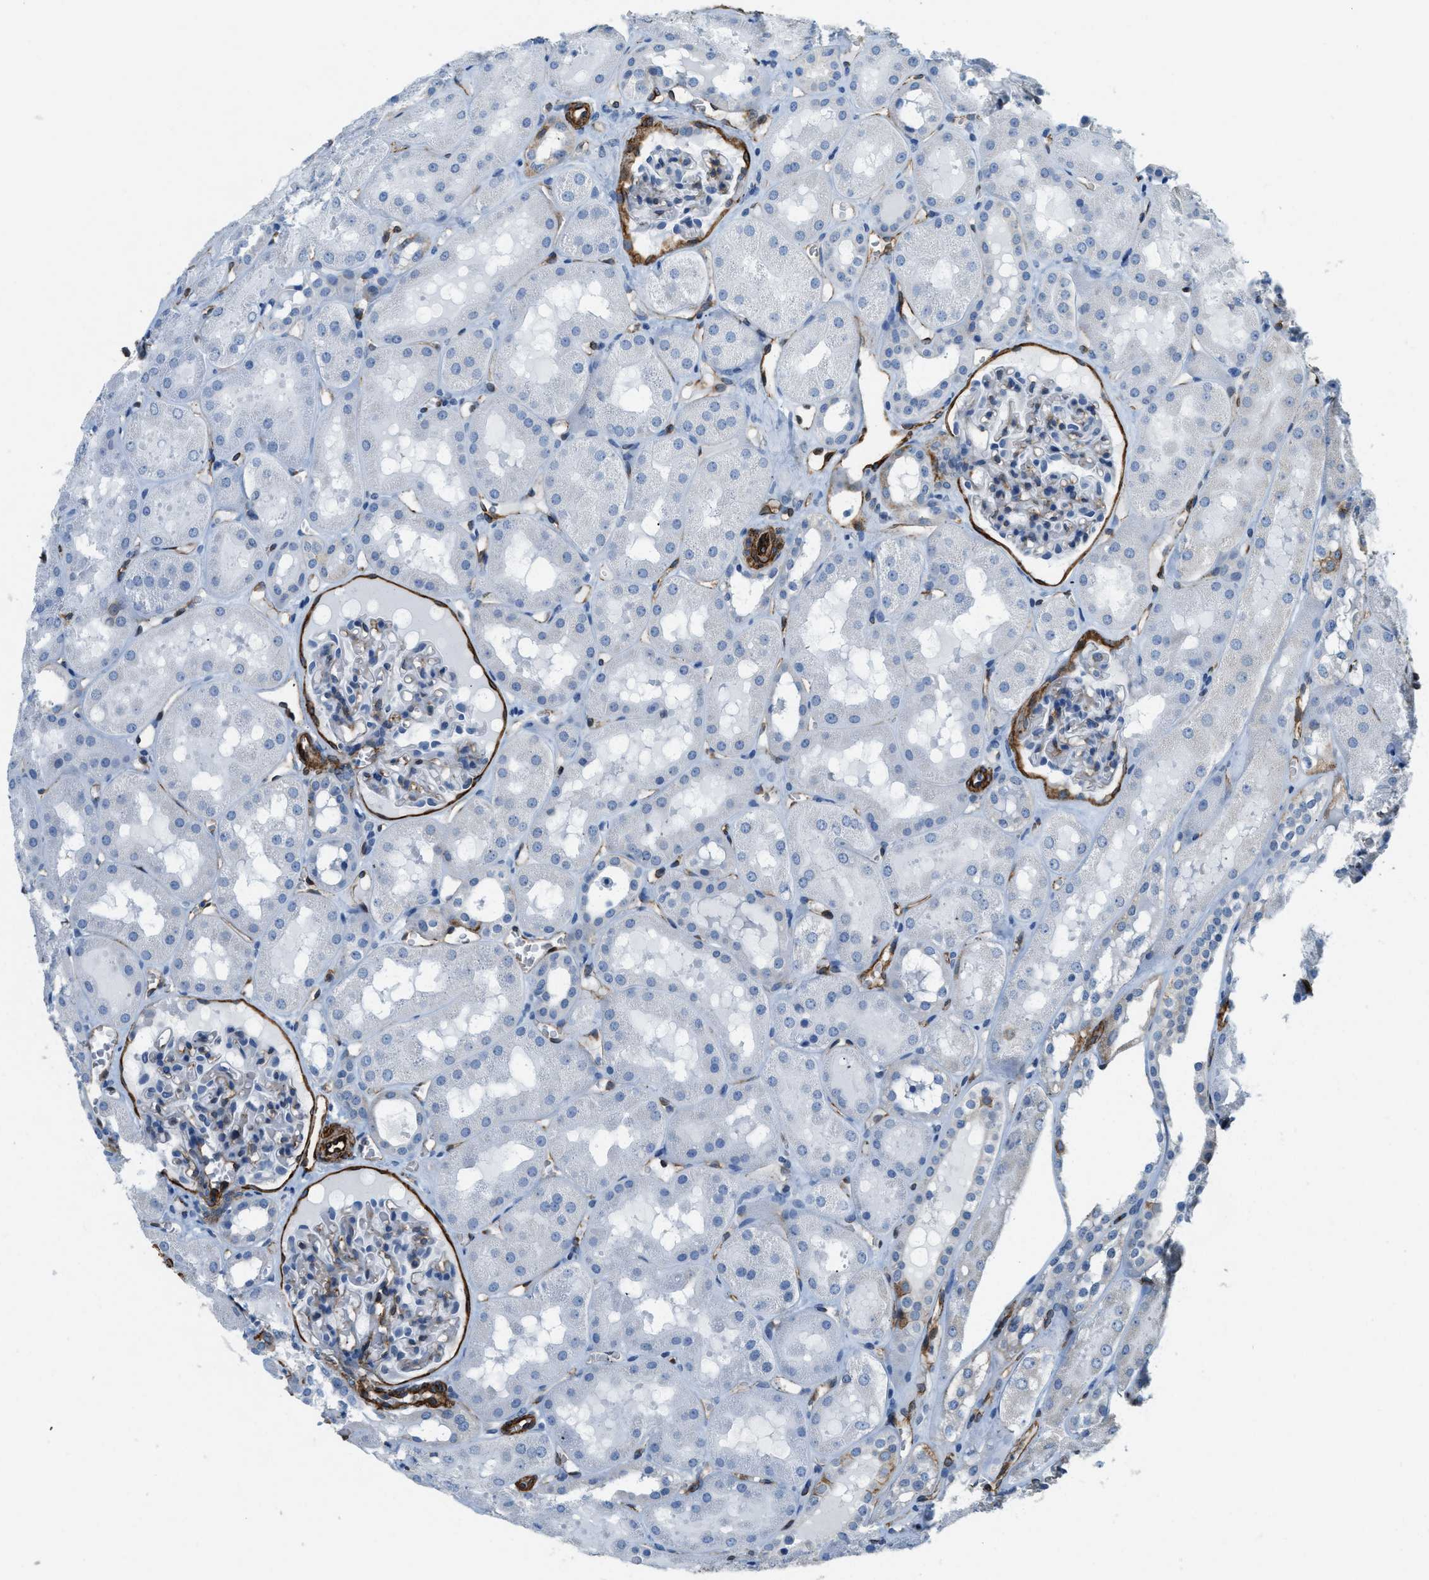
{"staining": {"intensity": "moderate", "quantity": "<25%", "location": "cytoplasmic/membranous"}, "tissue": "kidney", "cell_type": "Cells in glomeruli", "image_type": "normal", "snomed": [{"axis": "morphology", "description": "Normal tissue, NOS"}, {"axis": "topography", "description": "Kidney"}, {"axis": "topography", "description": "Urinary bladder"}], "caption": "High-magnification brightfield microscopy of benign kidney stained with DAB (3,3'-diaminobenzidine) (brown) and counterstained with hematoxylin (blue). cells in glomeruli exhibit moderate cytoplasmic/membranous staining is identified in about<25% of cells.", "gene": "TMEM43", "patient": {"sex": "male", "age": 16}}